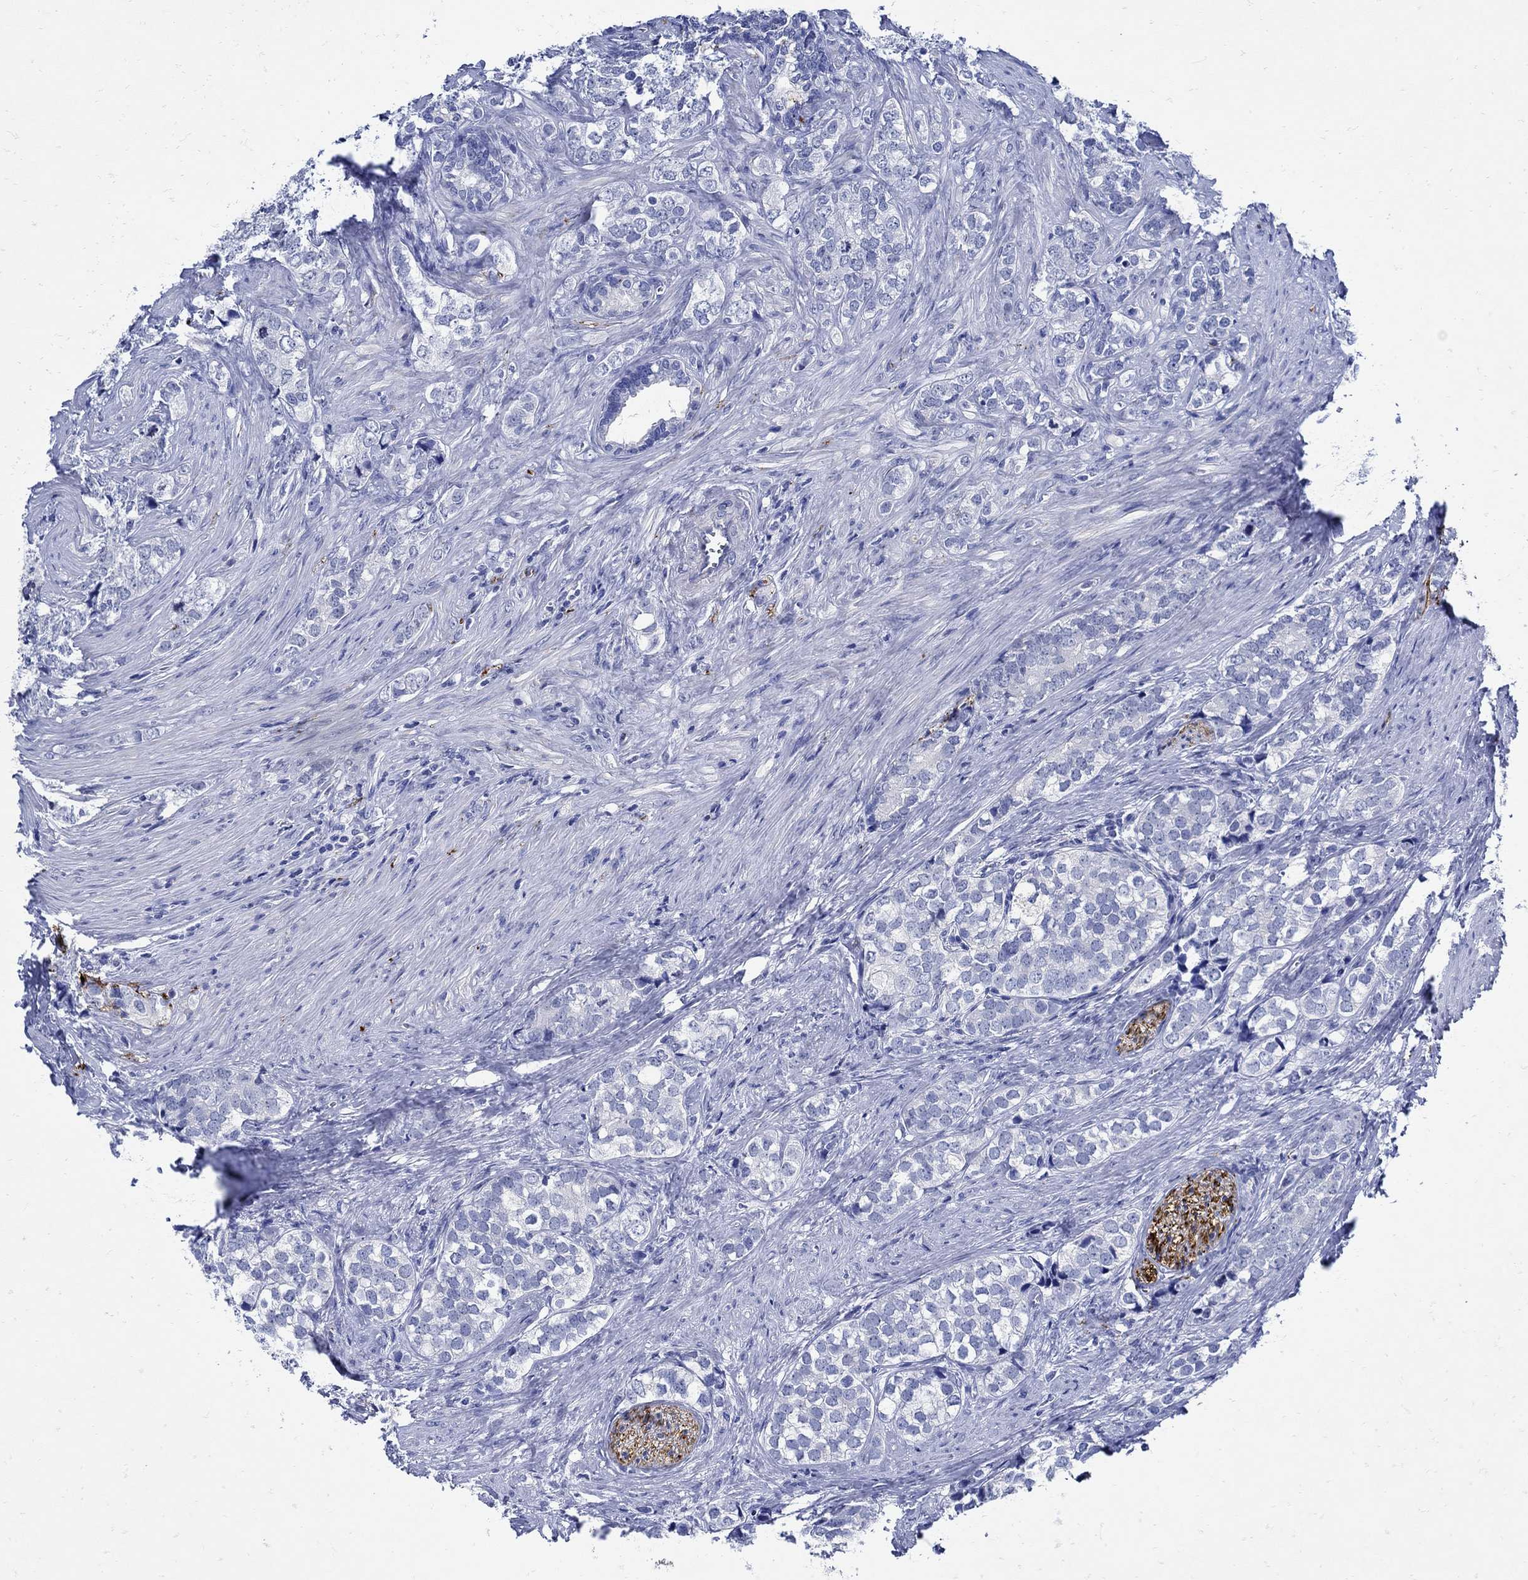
{"staining": {"intensity": "negative", "quantity": "none", "location": "none"}, "tissue": "prostate cancer", "cell_type": "Tumor cells", "image_type": "cancer", "snomed": [{"axis": "morphology", "description": "Adenocarcinoma, NOS"}, {"axis": "topography", "description": "Prostate and seminal vesicle, NOS"}], "caption": "A micrograph of human adenocarcinoma (prostate) is negative for staining in tumor cells.", "gene": "NOS1", "patient": {"sex": "male", "age": 63}}